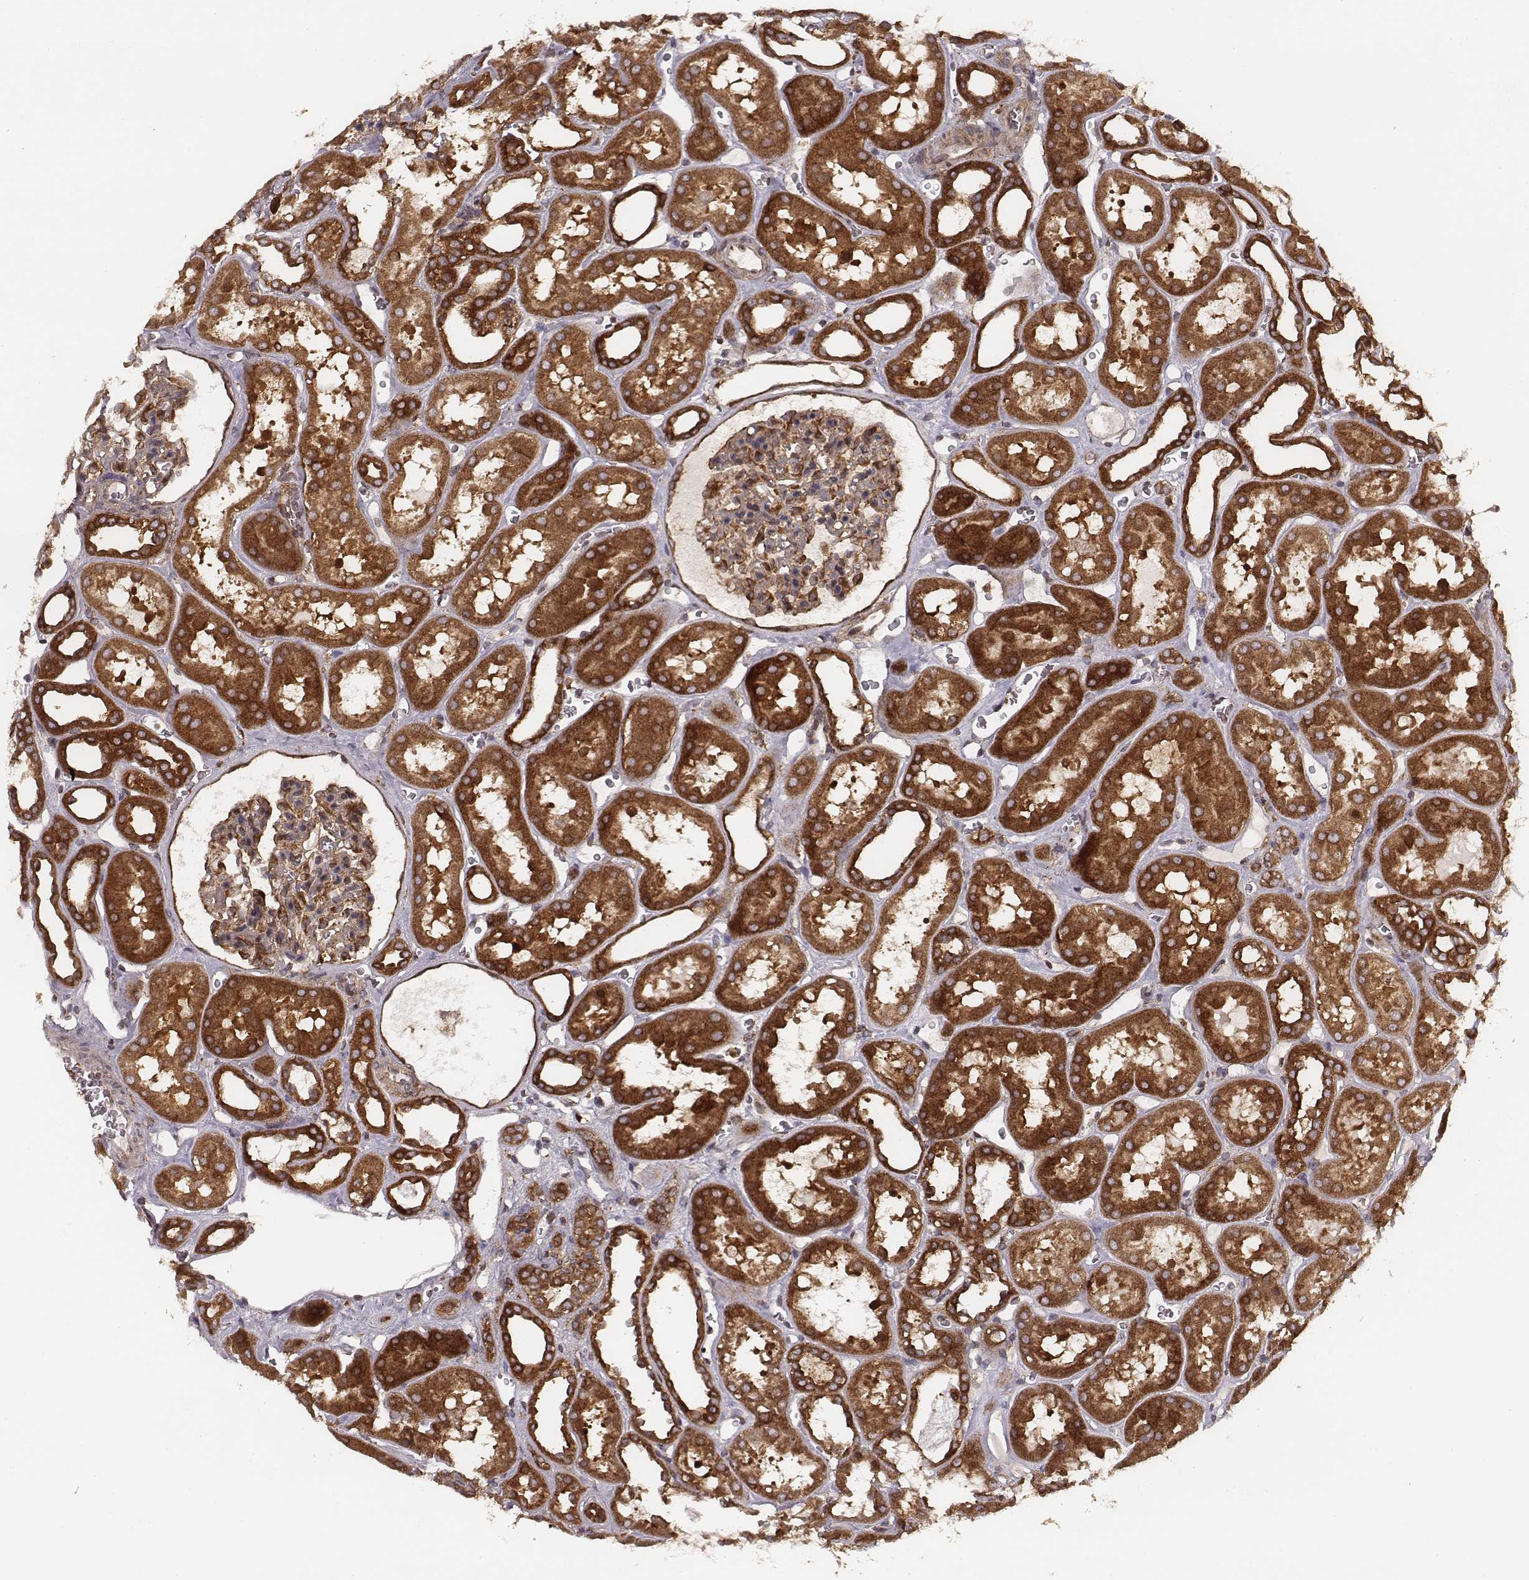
{"staining": {"intensity": "strong", "quantity": ">75%", "location": "cytoplasmic/membranous"}, "tissue": "kidney", "cell_type": "Cells in glomeruli", "image_type": "normal", "snomed": [{"axis": "morphology", "description": "Normal tissue, NOS"}, {"axis": "topography", "description": "Kidney"}], "caption": "This photomicrograph displays unremarkable kidney stained with IHC to label a protein in brown. The cytoplasmic/membranous of cells in glomeruli show strong positivity for the protein. Nuclei are counter-stained blue.", "gene": "VPS26A", "patient": {"sex": "female", "age": 41}}